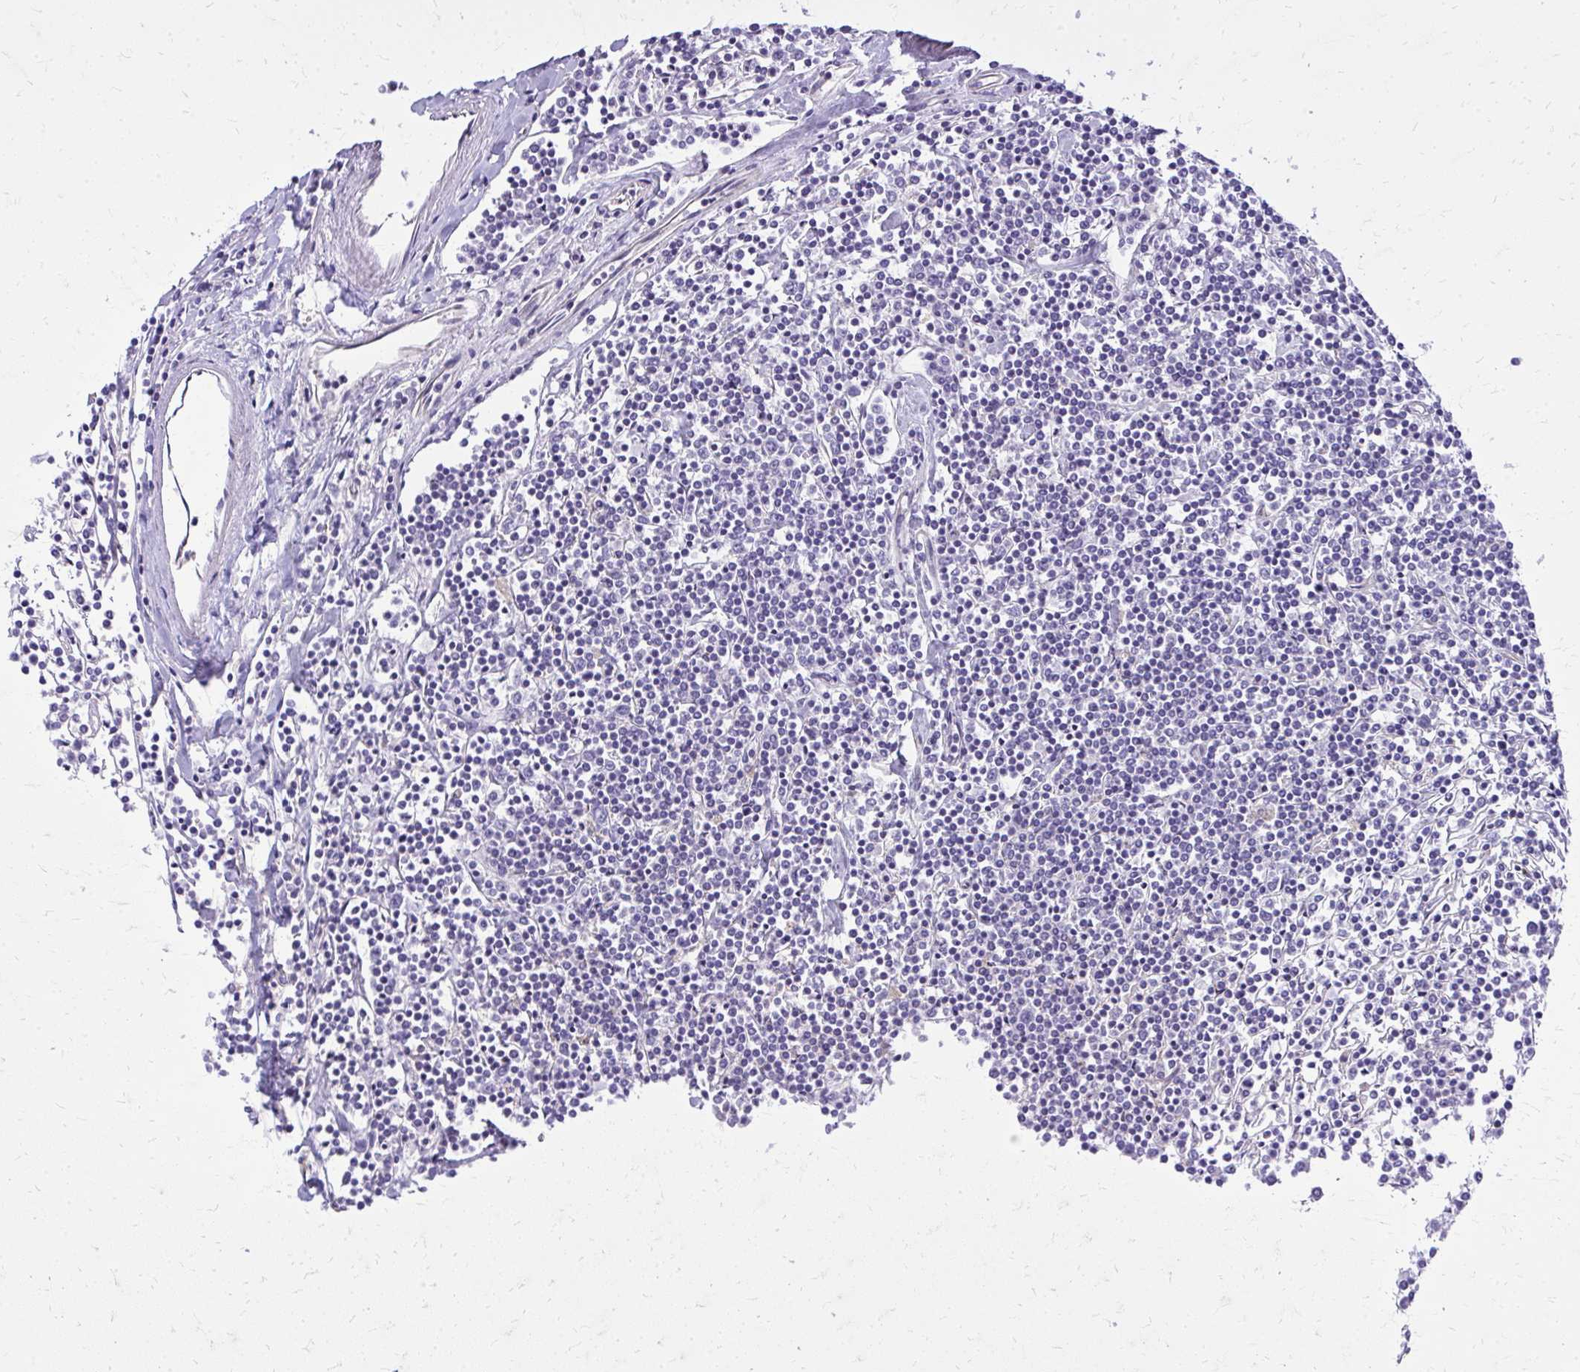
{"staining": {"intensity": "negative", "quantity": "none", "location": "none"}, "tissue": "lymphoma", "cell_type": "Tumor cells", "image_type": "cancer", "snomed": [{"axis": "morphology", "description": "Malignant lymphoma, non-Hodgkin's type, Low grade"}, {"axis": "topography", "description": "Spleen"}], "caption": "The immunohistochemistry (IHC) photomicrograph has no significant expression in tumor cells of low-grade malignant lymphoma, non-Hodgkin's type tissue.", "gene": "RUNDC3B", "patient": {"sex": "female", "age": 19}}